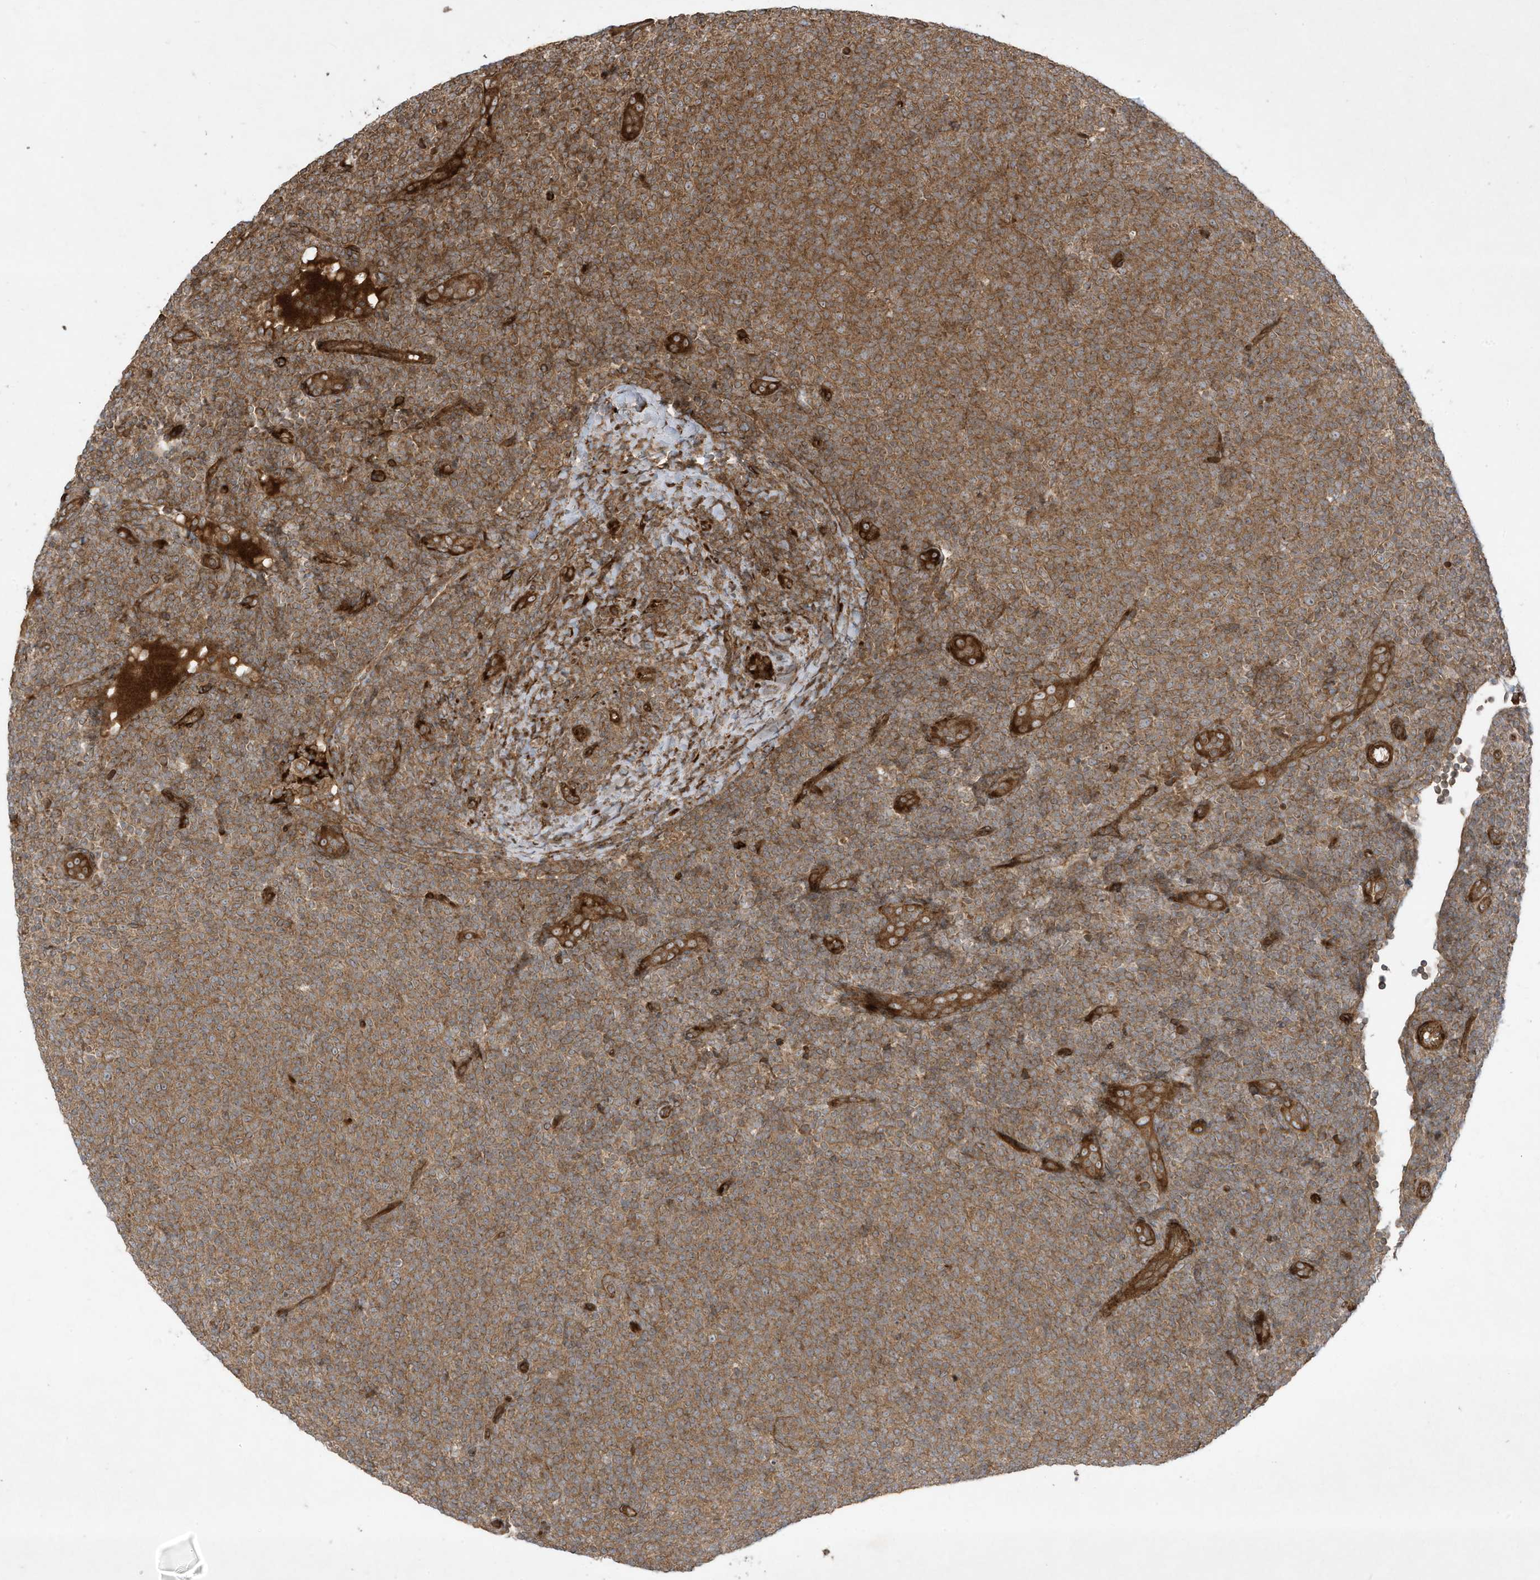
{"staining": {"intensity": "moderate", "quantity": ">75%", "location": "cytoplasmic/membranous"}, "tissue": "lymphoma", "cell_type": "Tumor cells", "image_type": "cancer", "snomed": [{"axis": "morphology", "description": "Malignant lymphoma, non-Hodgkin's type, Low grade"}, {"axis": "topography", "description": "Lymph node"}], "caption": "Moderate cytoplasmic/membranous staining is seen in approximately >75% of tumor cells in malignant lymphoma, non-Hodgkin's type (low-grade).", "gene": "DDIT4", "patient": {"sex": "male", "age": 66}}